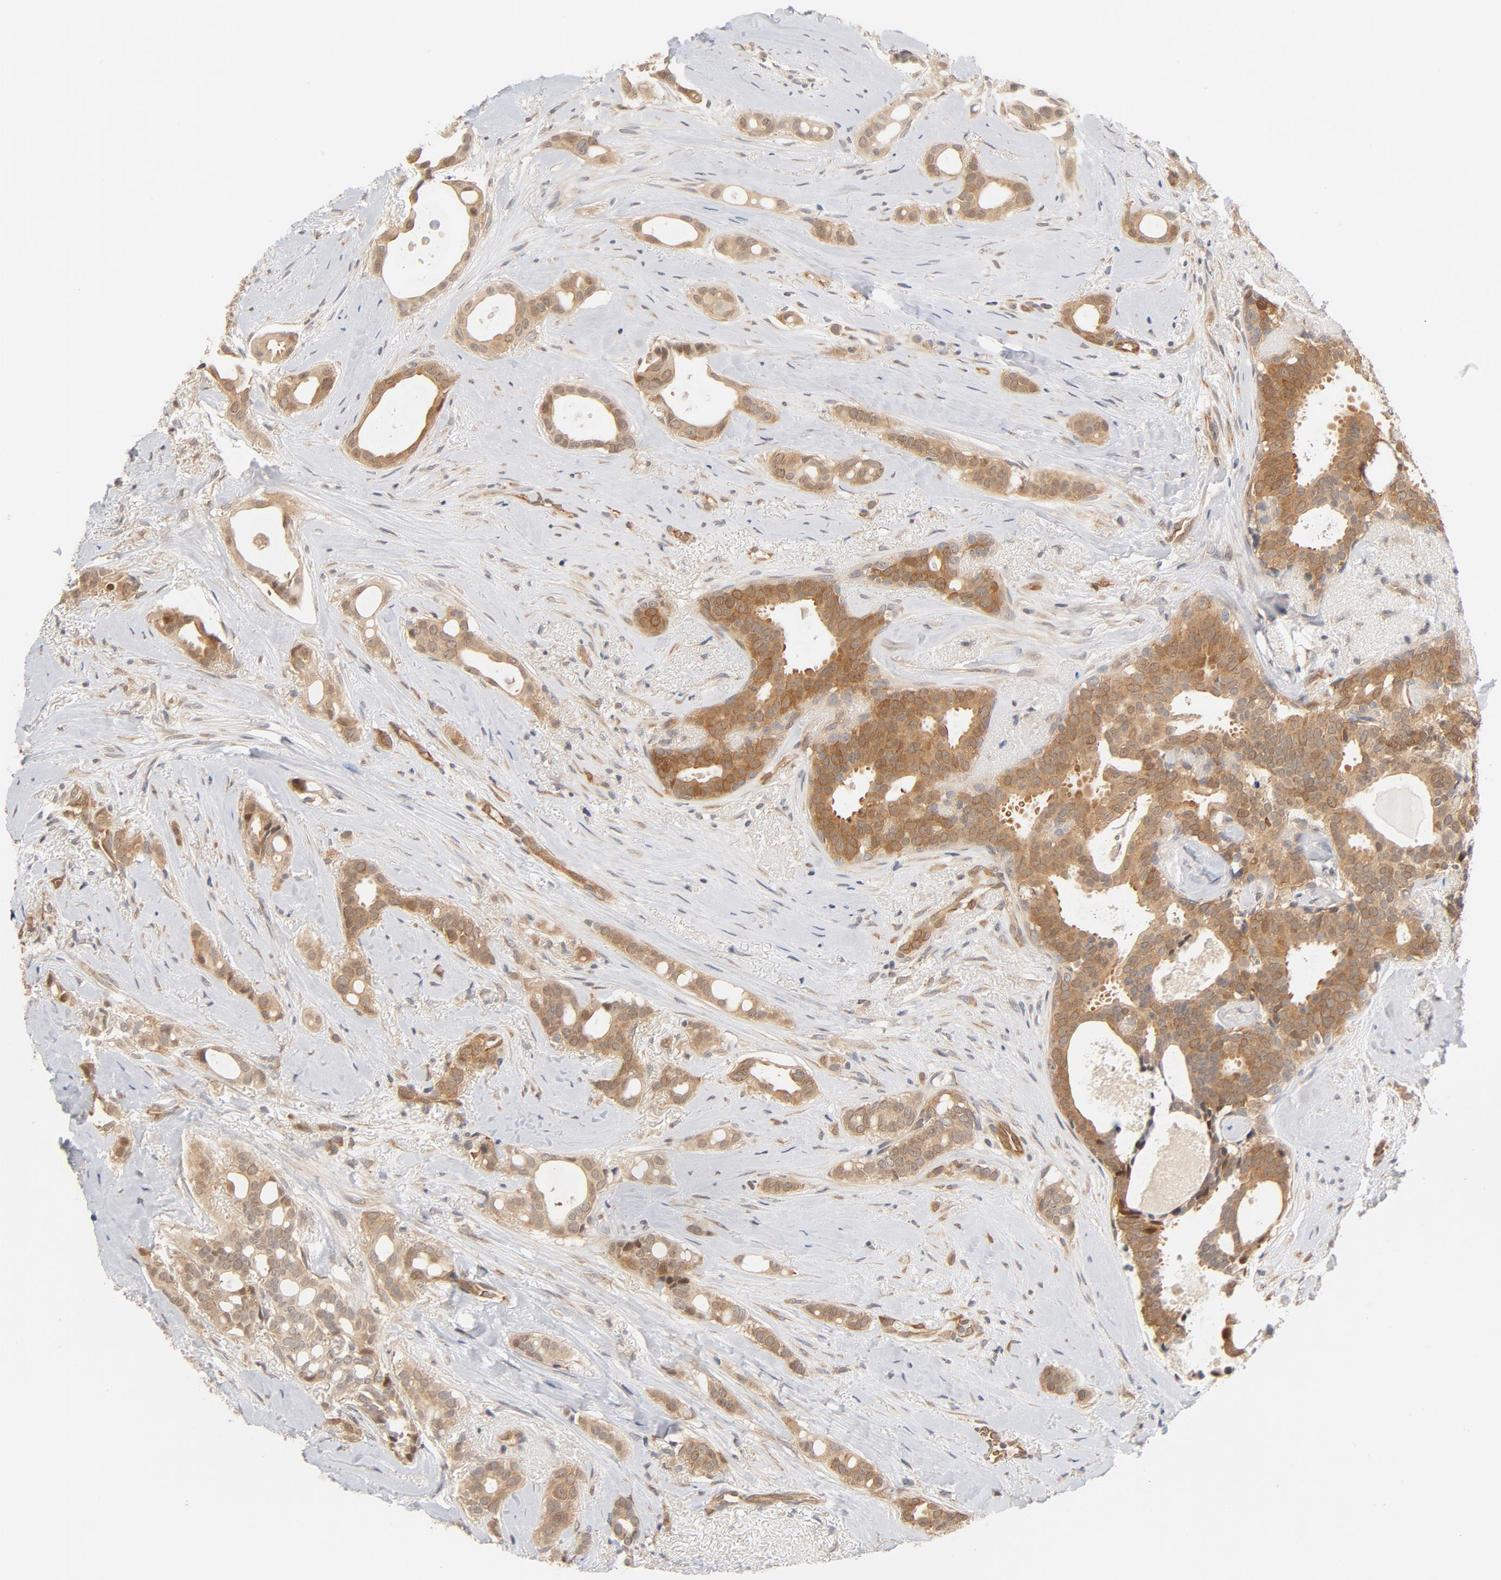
{"staining": {"intensity": "moderate", "quantity": ">75%", "location": "cytoplasmic/membranous"}, "tissue": "breast cancer", "cell_type": "Tumor cells", "image_type": "cancer", "snomed": [{"axis": "morphology", "description": "Duct carcinoma"}, {"axis": "topography", "description": "Breast"}], "caption": "The immunohistochemical stain highlights moderate cytoplasmic/membranous staining in tumor cells of breast cancer (invasive ductal carcinoma) tissue.", "gene": "EIF4E", "patient": {"sex": "female", "age": 54}}